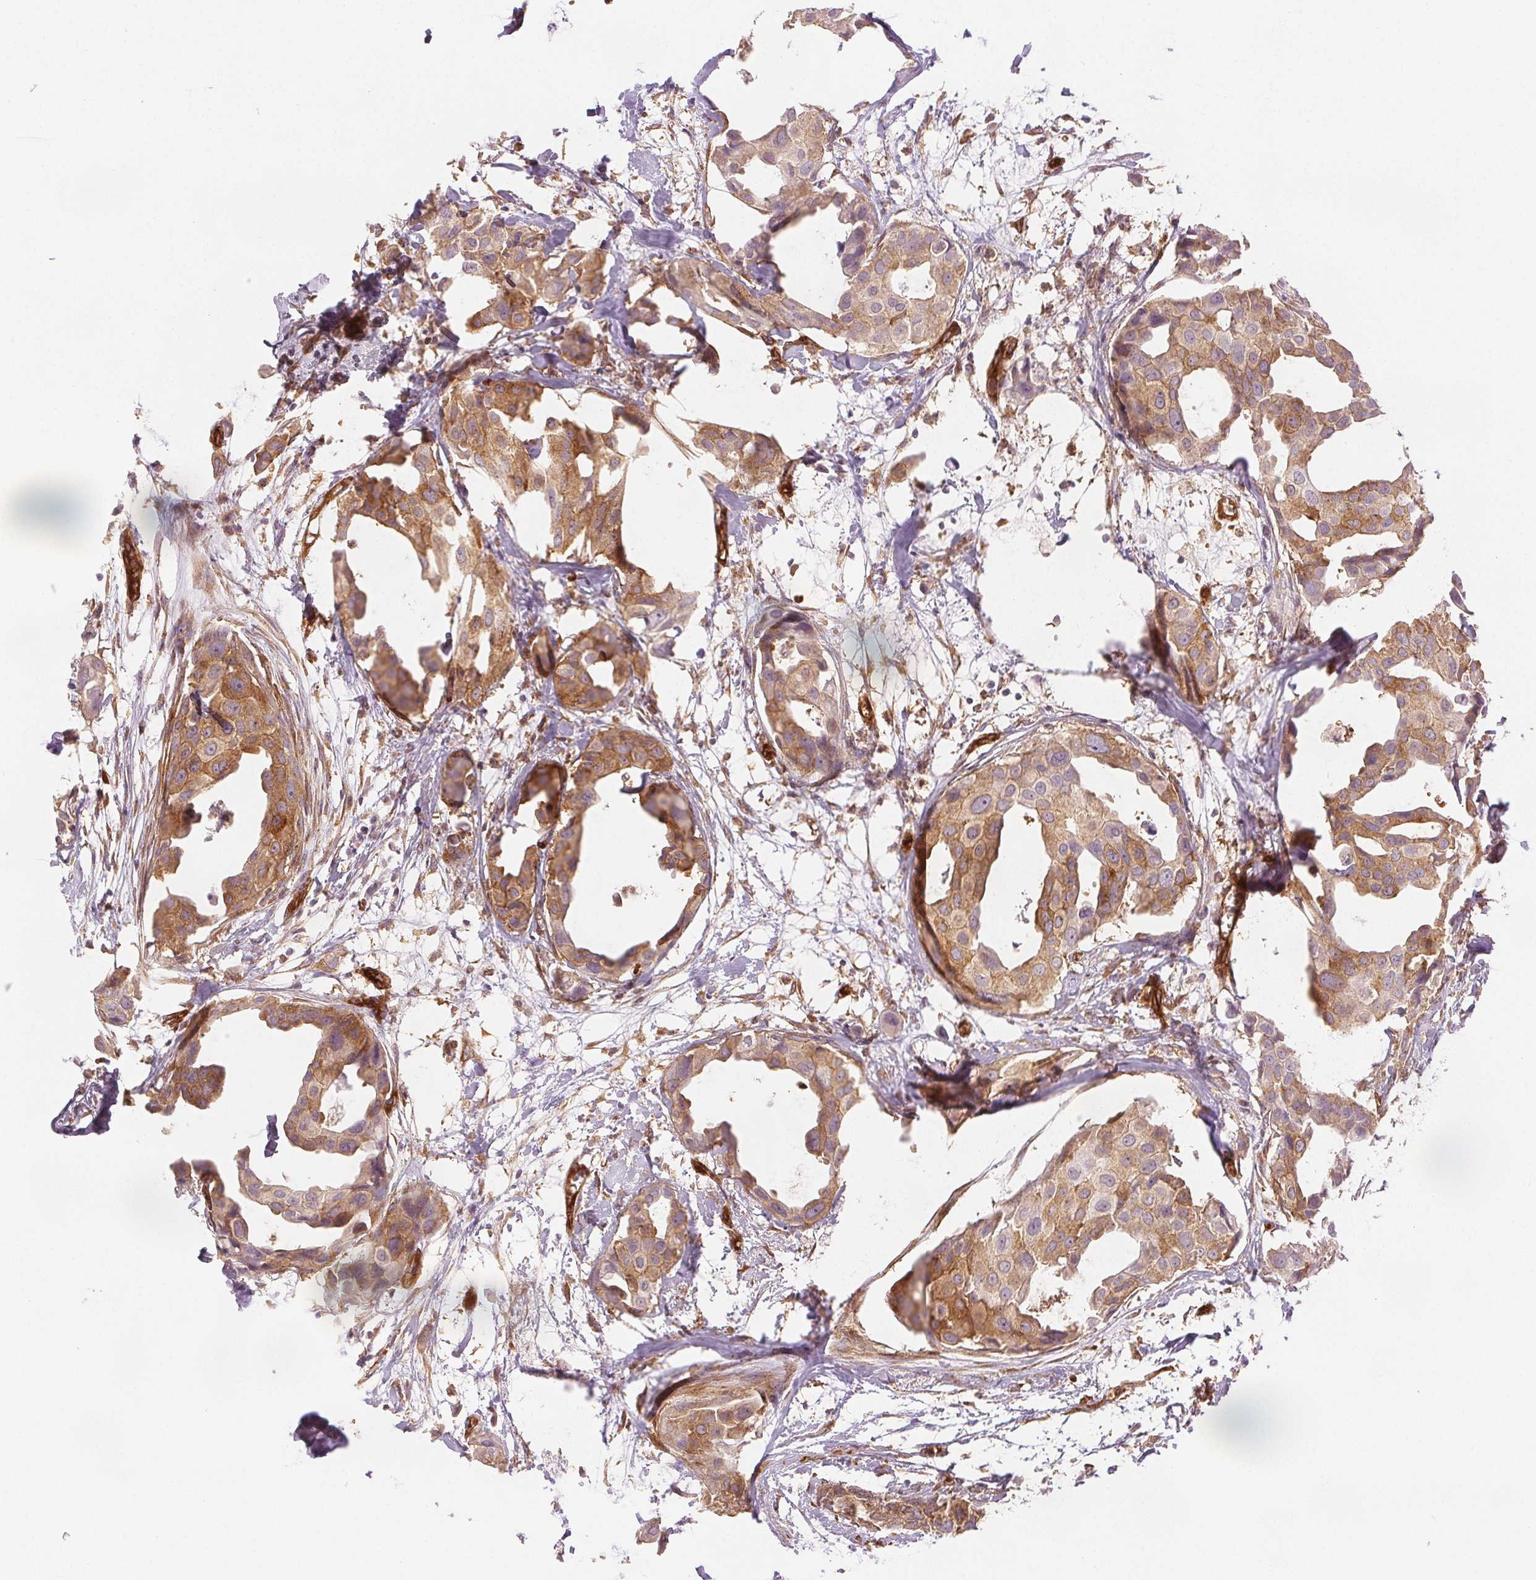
{"staining": {"intensity": "moderate", "quantity": ">75%", "location": "cytoplasmic/membranous"}, "tissue": "breast cancer", "cell_type": "Tumor cells", "image_type": "cancer", "snomed": [{"axis": "morphology", "description": "Duct carcinoma"}, {"axis": "topography", "description": "Breast"}], "caption": "Tumor cells display medium levels of moderate cytoplasmic/membranous expression in about >75% of cells in breast cancer.", "gene": "DIAPH2", "patient": {"sex": "female", "age": 38}}